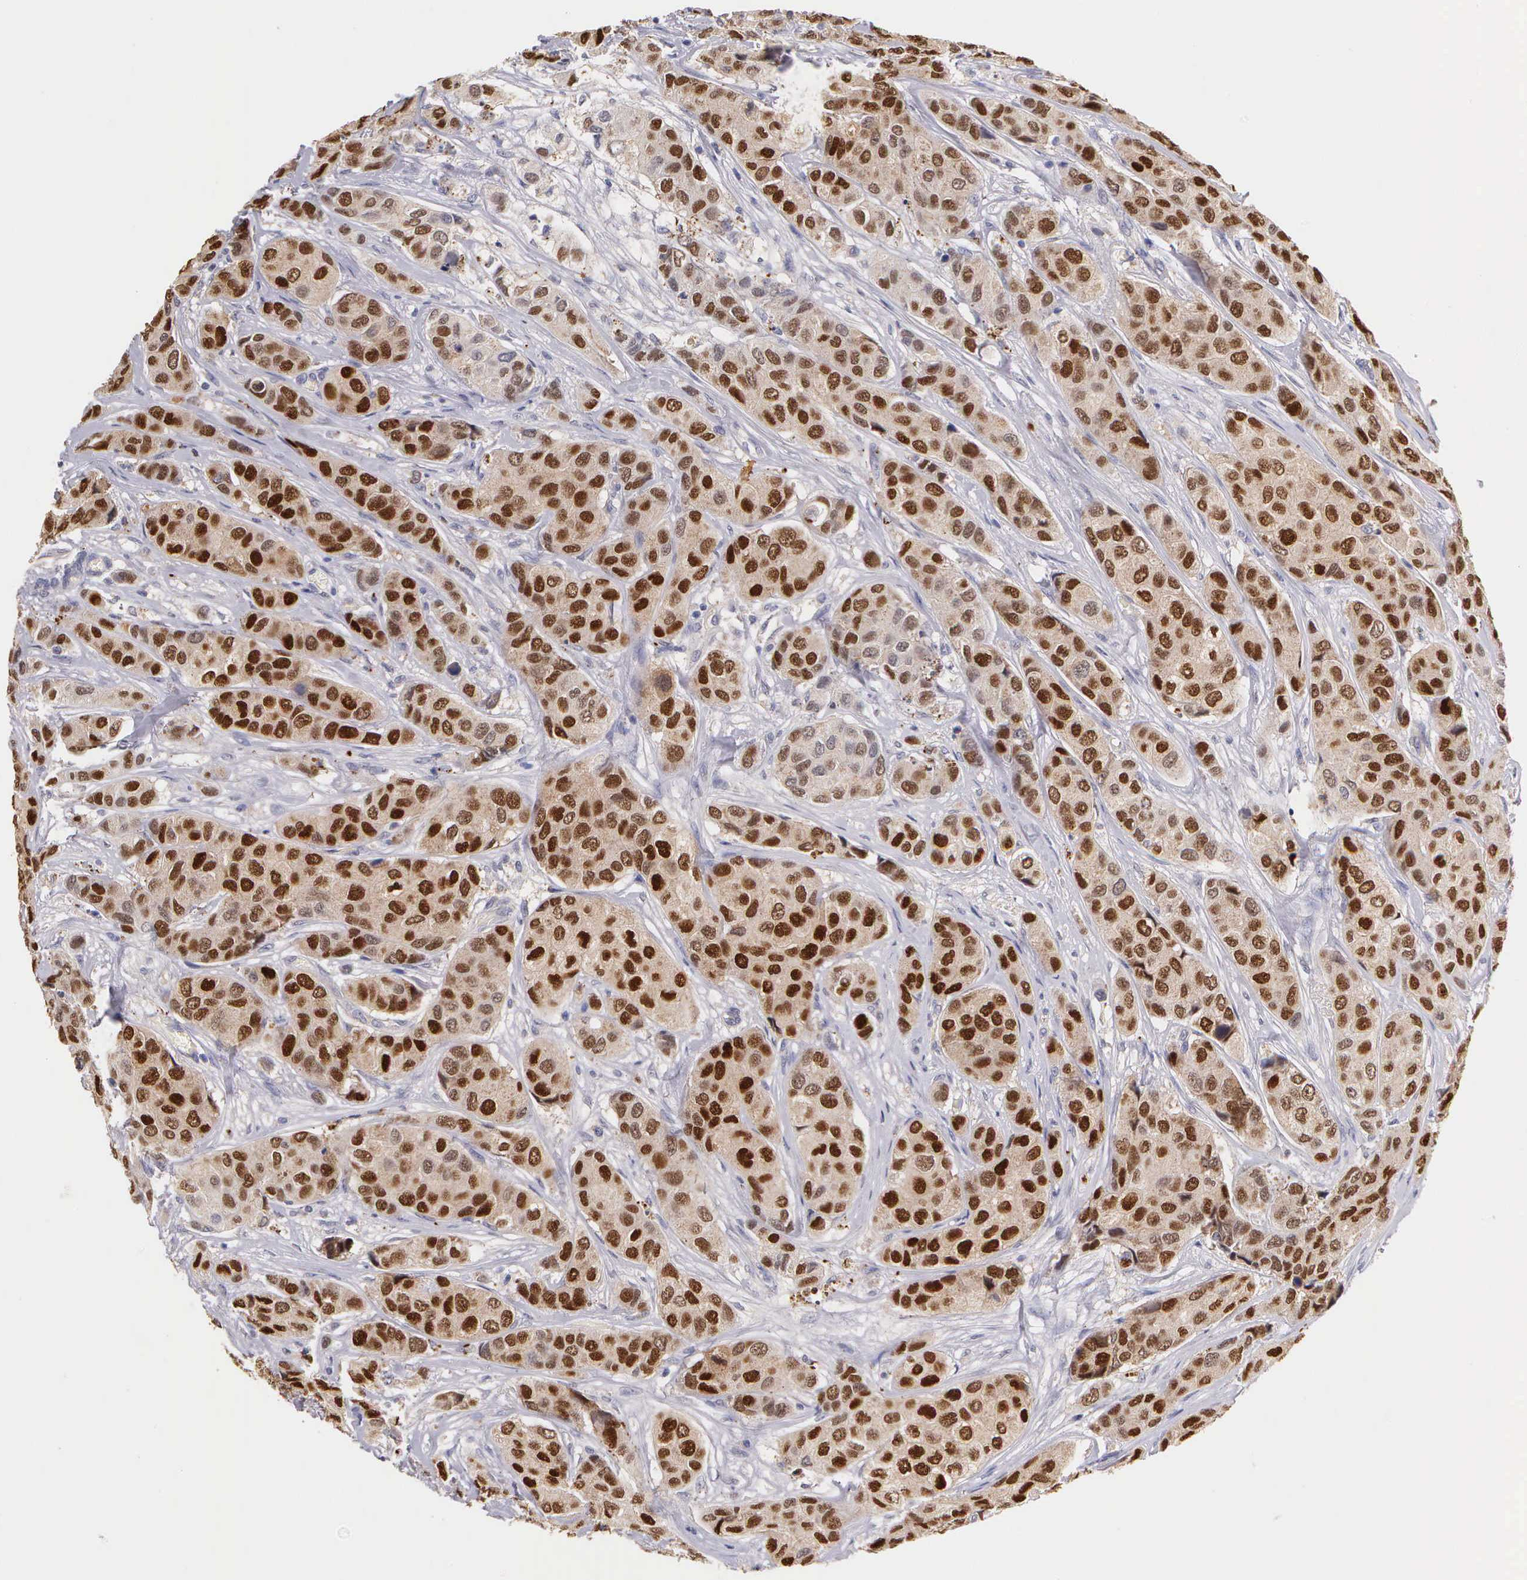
{"staining": {"intensity": "strong", "quantity": ">75%", "location": "nuclear"}, "tissue": "breast cancer", "cell_type": "Tumor cells", "image_type": "cancer", "snomed": [{"axis": "morphology", "description": "Duct carcinoma"}, {"axis": "topography", "description": "Breast"}], "caption": "Breast cancer (invasive ductal carcinoma) stained with a protein marker exhibits strong staining in tumor cells.", "gene": "ESR1", "patient": {"sex": "female", "age": 68}}